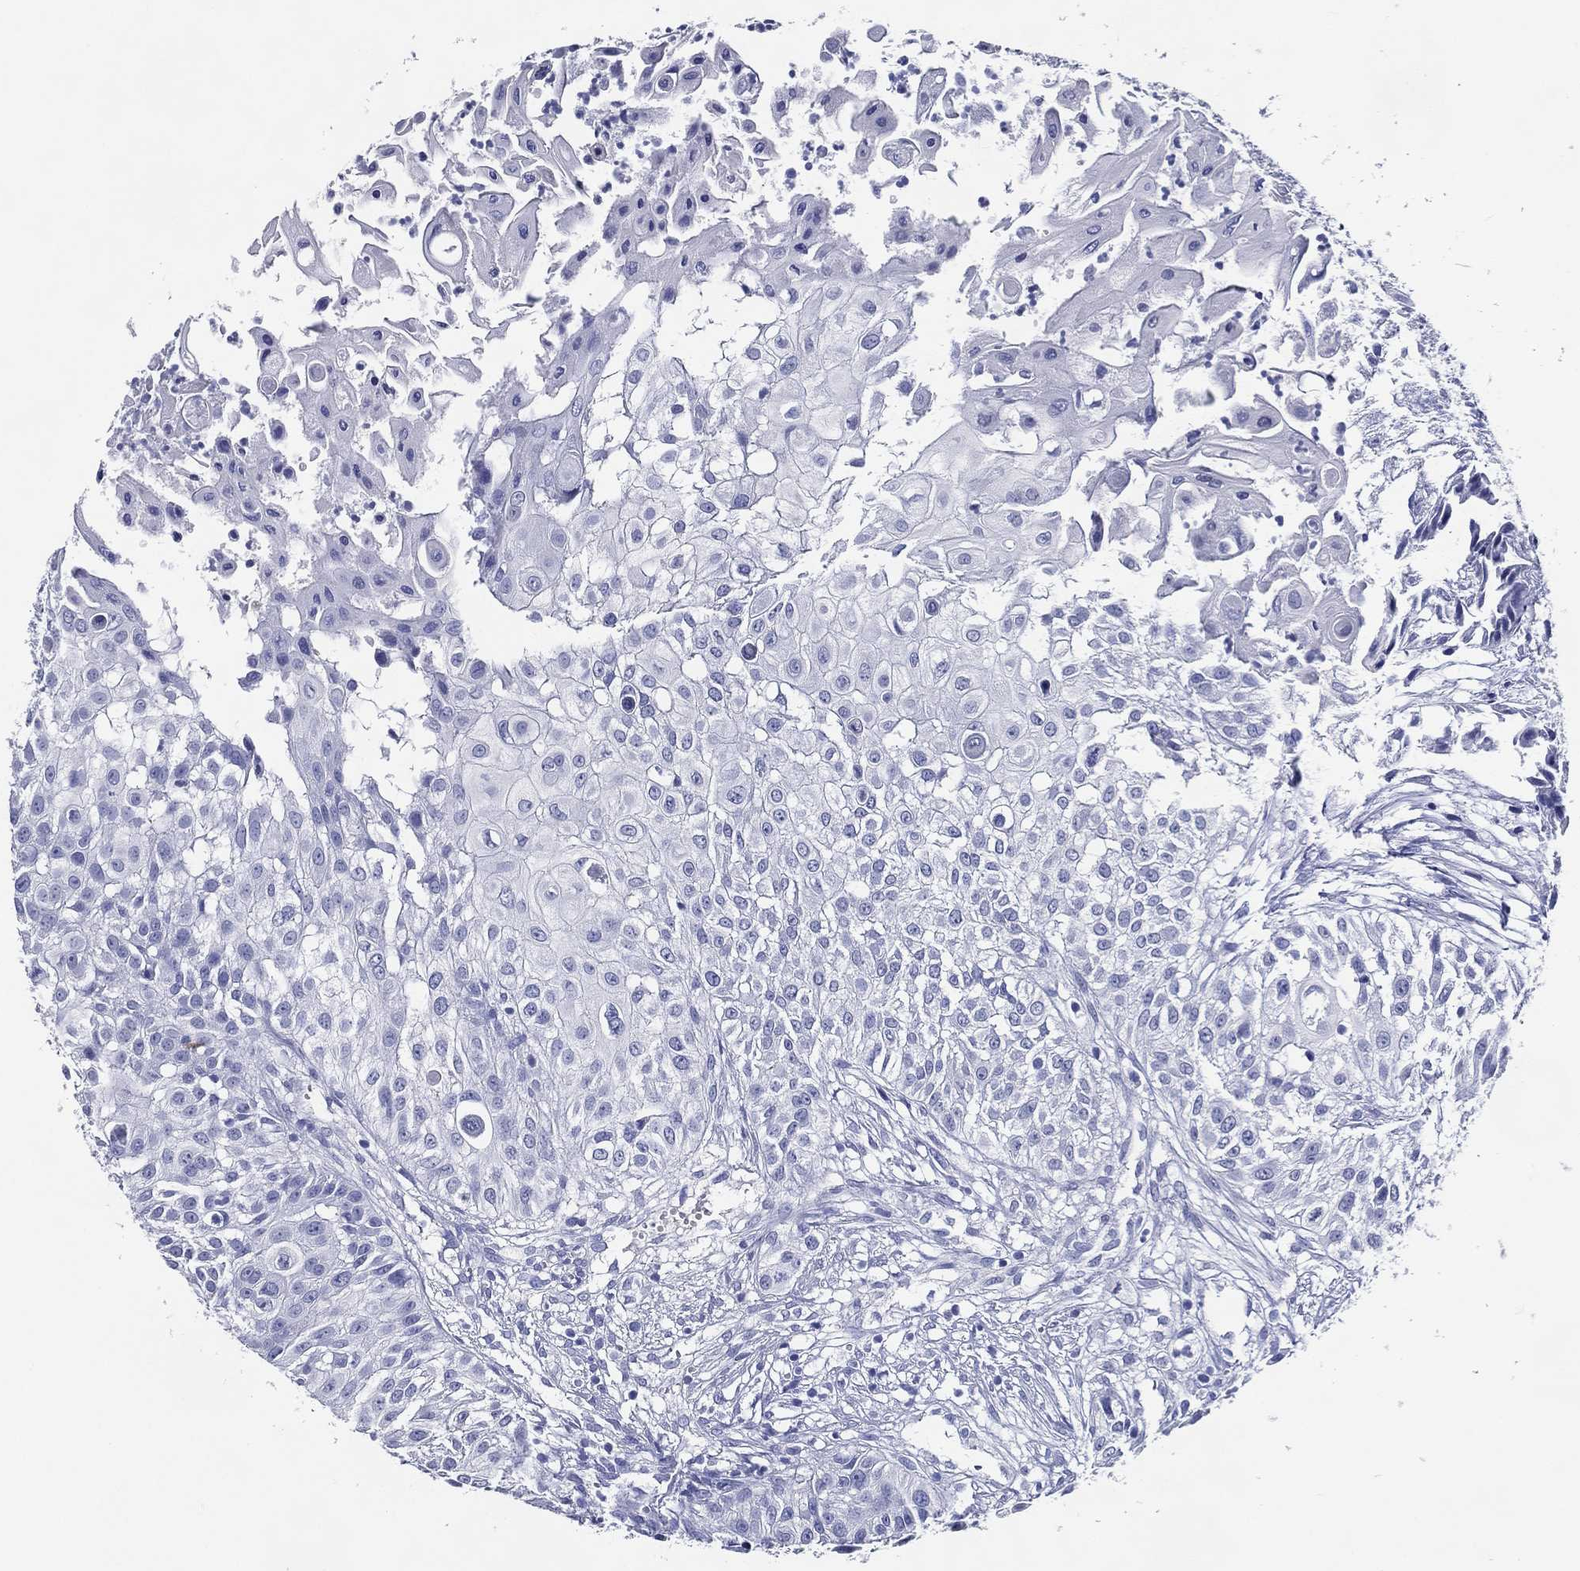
{"staining": {"intensity": "negative", "quantity": "none", "location": "none"}, "tissue": "urothelial cancer", "cell_type": "Tumor cells", "image_type": "cancer", "snomed": [{"axis": "morphology", "description": "Urothelial carcinoma, High grade"}, {"axis": "topography", "description": "Urinary bladder"}], "caption": "Immunohistochemistry (IHC) histopathology image of human urothelial cancer stained for a protein (brown), which reveals no staining in tumor cells. (Brightfield microscopy of DAB (3,3'-diaminobenzidine) immunohistochemistry (IHC) at high magnification).", "gene": "ACE2", "patient": {"sex": "female", "age": 79}}